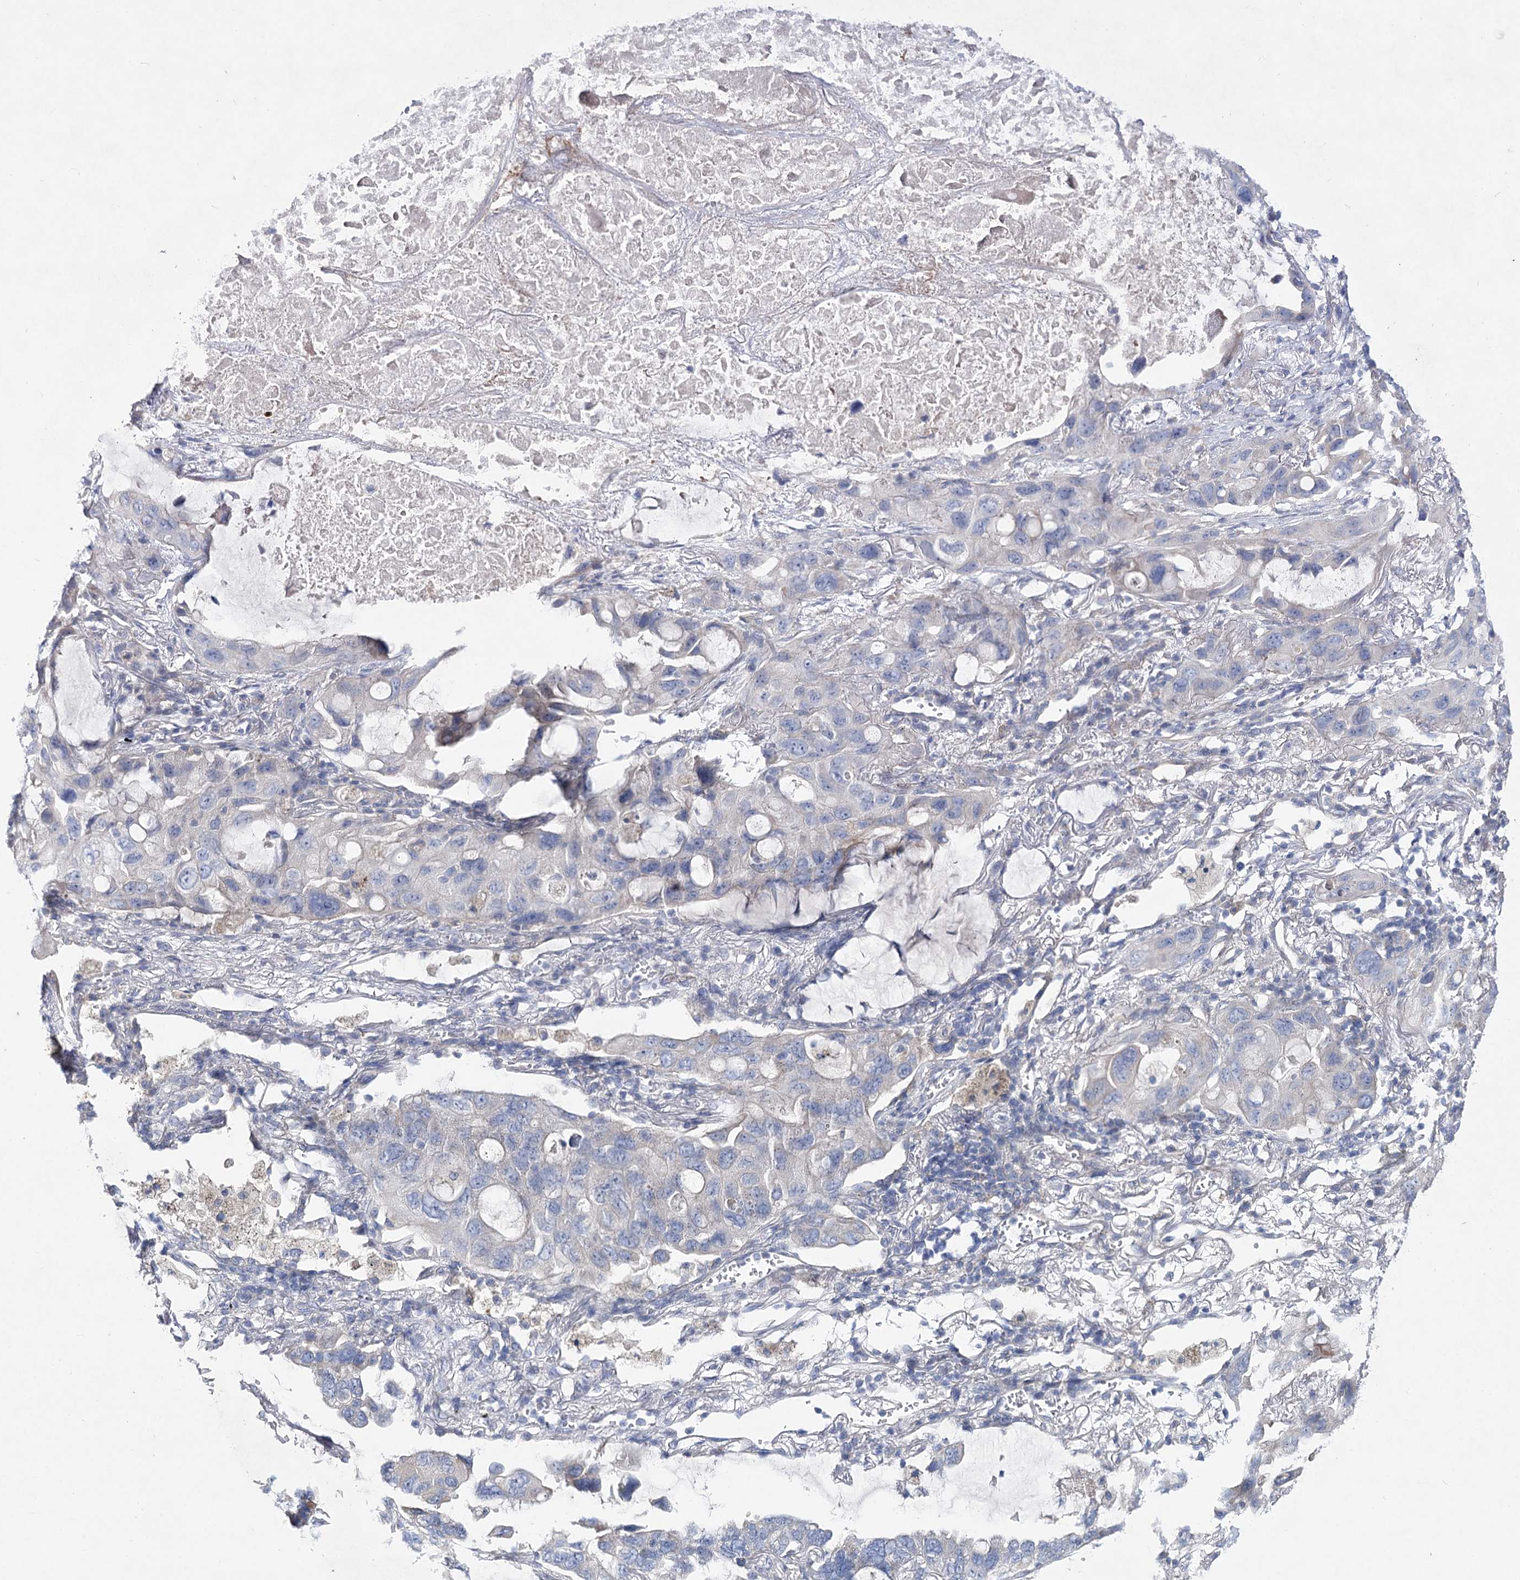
{"staining": {"intensity": "negative", "quantity": "none", "location": "none"}, "tissue": "lung cancer", "cell_type": "Tumor cells", "image_type": "cancer", "snomed": [{"axis": "morphology", "description": "Squamous cell carcinoma, NOS"}, {"axis": "topography", "description": "Lung"}], "caption": "Squamous cell carcinoma (lung) was stained to show a protein in brown. There is no significant positivity in tumor cells.", "gene": "LRRC14B", "patient": {"sex": "female", "age": 73}}